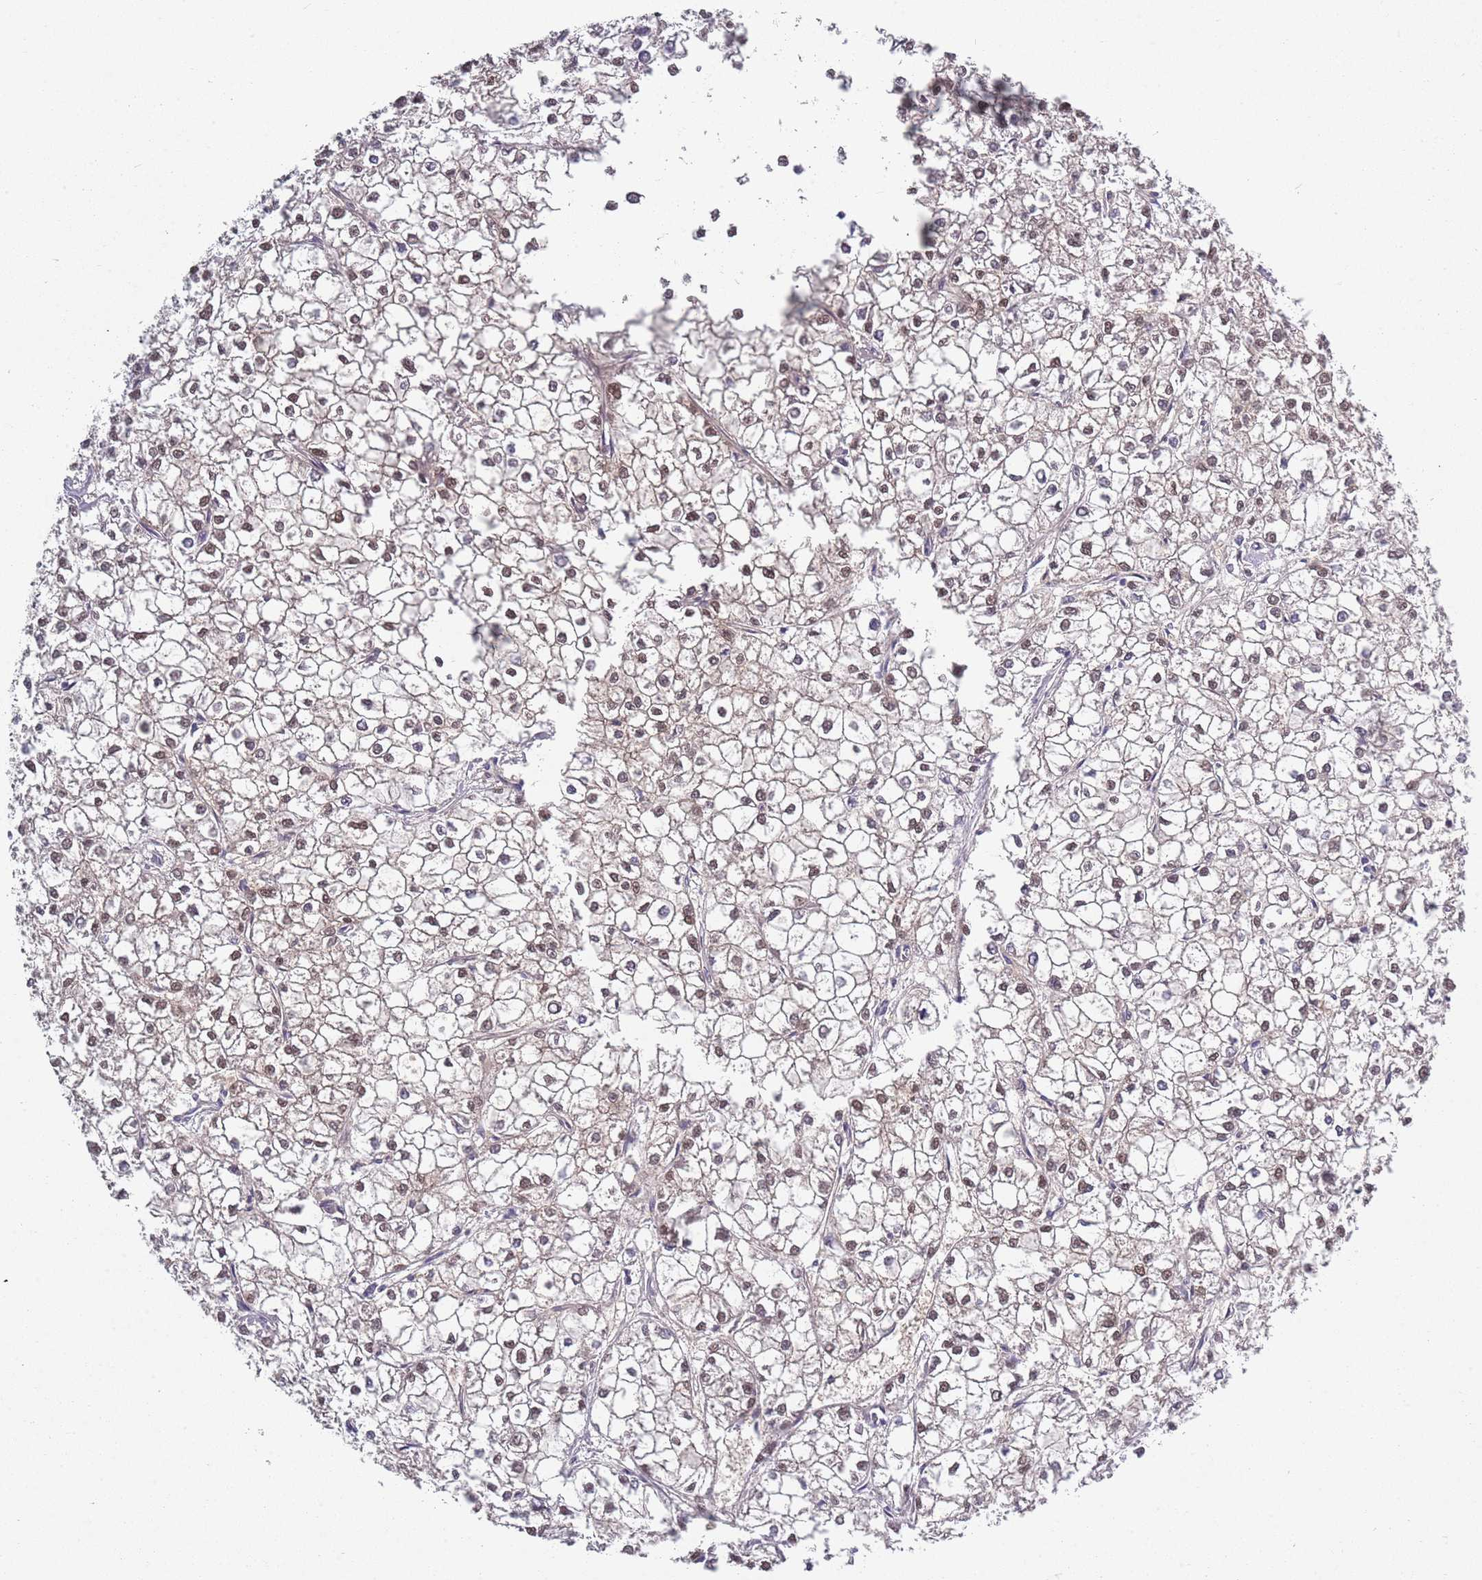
{"staining": {"intensity": "weak", "quantity": ">75%", "location": "nuclear"}, "tissue": "liver cancer", "cell_type": "Tumor cells", "image_type": "cancer", "snomed": [{"axis": "morphology", "description": "Carcinoma, Hepatocellular, NOS"}, {"axis": "topography", "description": "Liver"}], "caption": "Hepatocellular carcinoma (liver) stained with a brown dye exhibits weak nuclear positive staining in about >75% of tumor cells.", "gene": "SEPHS2", "patient": {"sex": "female", "age": 43}}